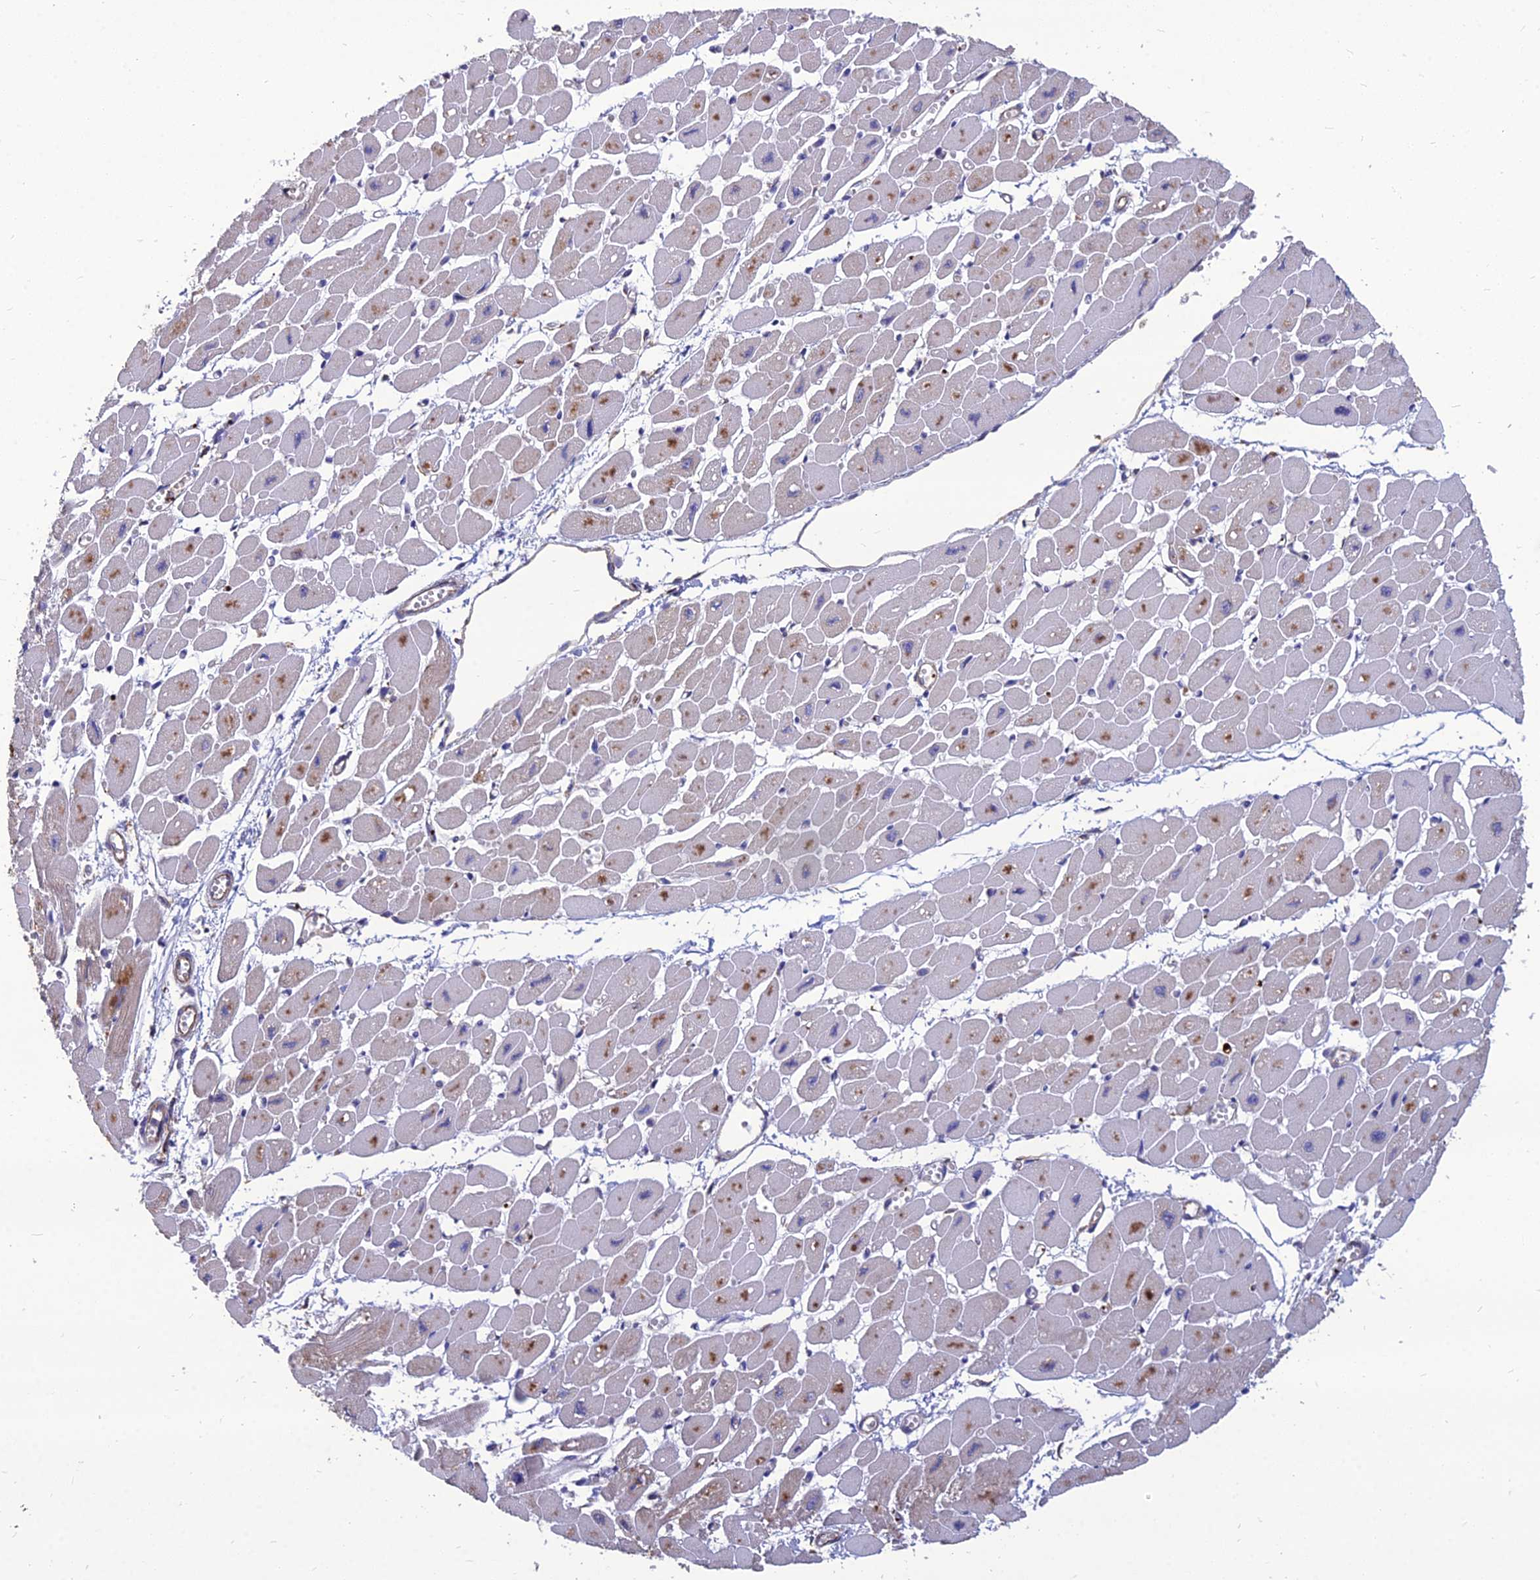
{"staining": {"intensity": "moderate", "quantity": "25%-75%", "location": "cytoplasmic/membranous"}, "tissue": "heart muscle", "cell_type": "Cardiomyocytes", "image_type": "normal", "snomed": [{"axis": "morphology", "description": "Normal tissue, NOS"}, {"axis": "topography", "description": "Heart"}], "caption": "Heart muscle stained with immunohistochemistry shows moderate cytoplasmic/membranous expression in about 25%-75% of cardiomyocytes. Using DAB (brown) and hematoxylin (blue) stains, captured at high magnification using brightfield microscopy.", "gene": "PSMD11", "patient": {"sex": "female", "age": 54}}